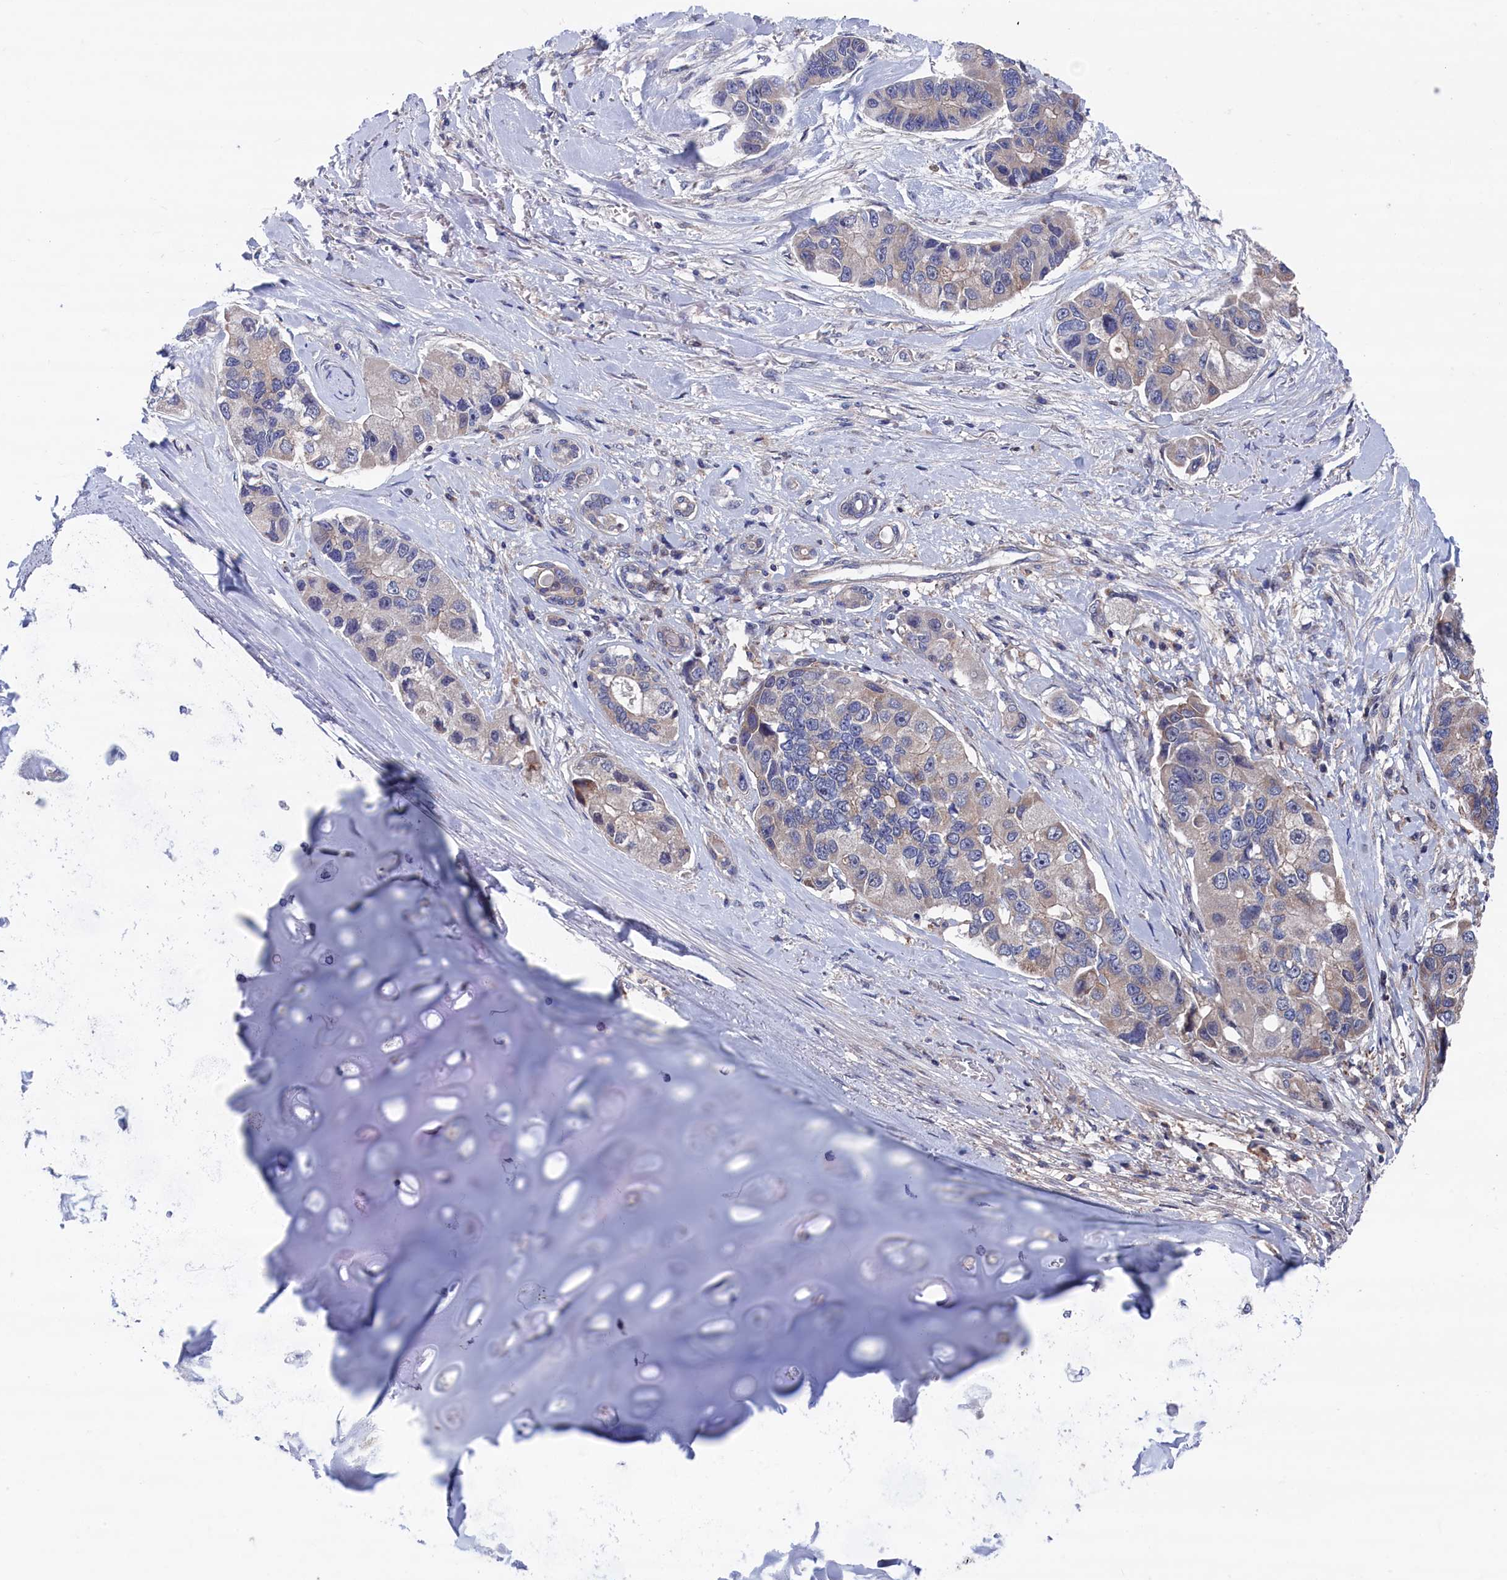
{"staining": {"intensity": "weak", "quantity": "<25%", "location": "cytoplasmic/membranous"}, "tissue": "lung cancer", "cell_type": "Tumor cells", "image_type": "cancer", "snomed": [{"axis": "morphology", "description": "Adenocarcinoma, NOS"}, {"axis": "topography", "description": "Lung"}], "caption": "The micrograph demonstrates no significant staining in tumor cells of adenocarcinoma (lung). Nuclei are stained in blue.", "gene": "SPATA13", "patient": {"sex": "female", "age": 54}}